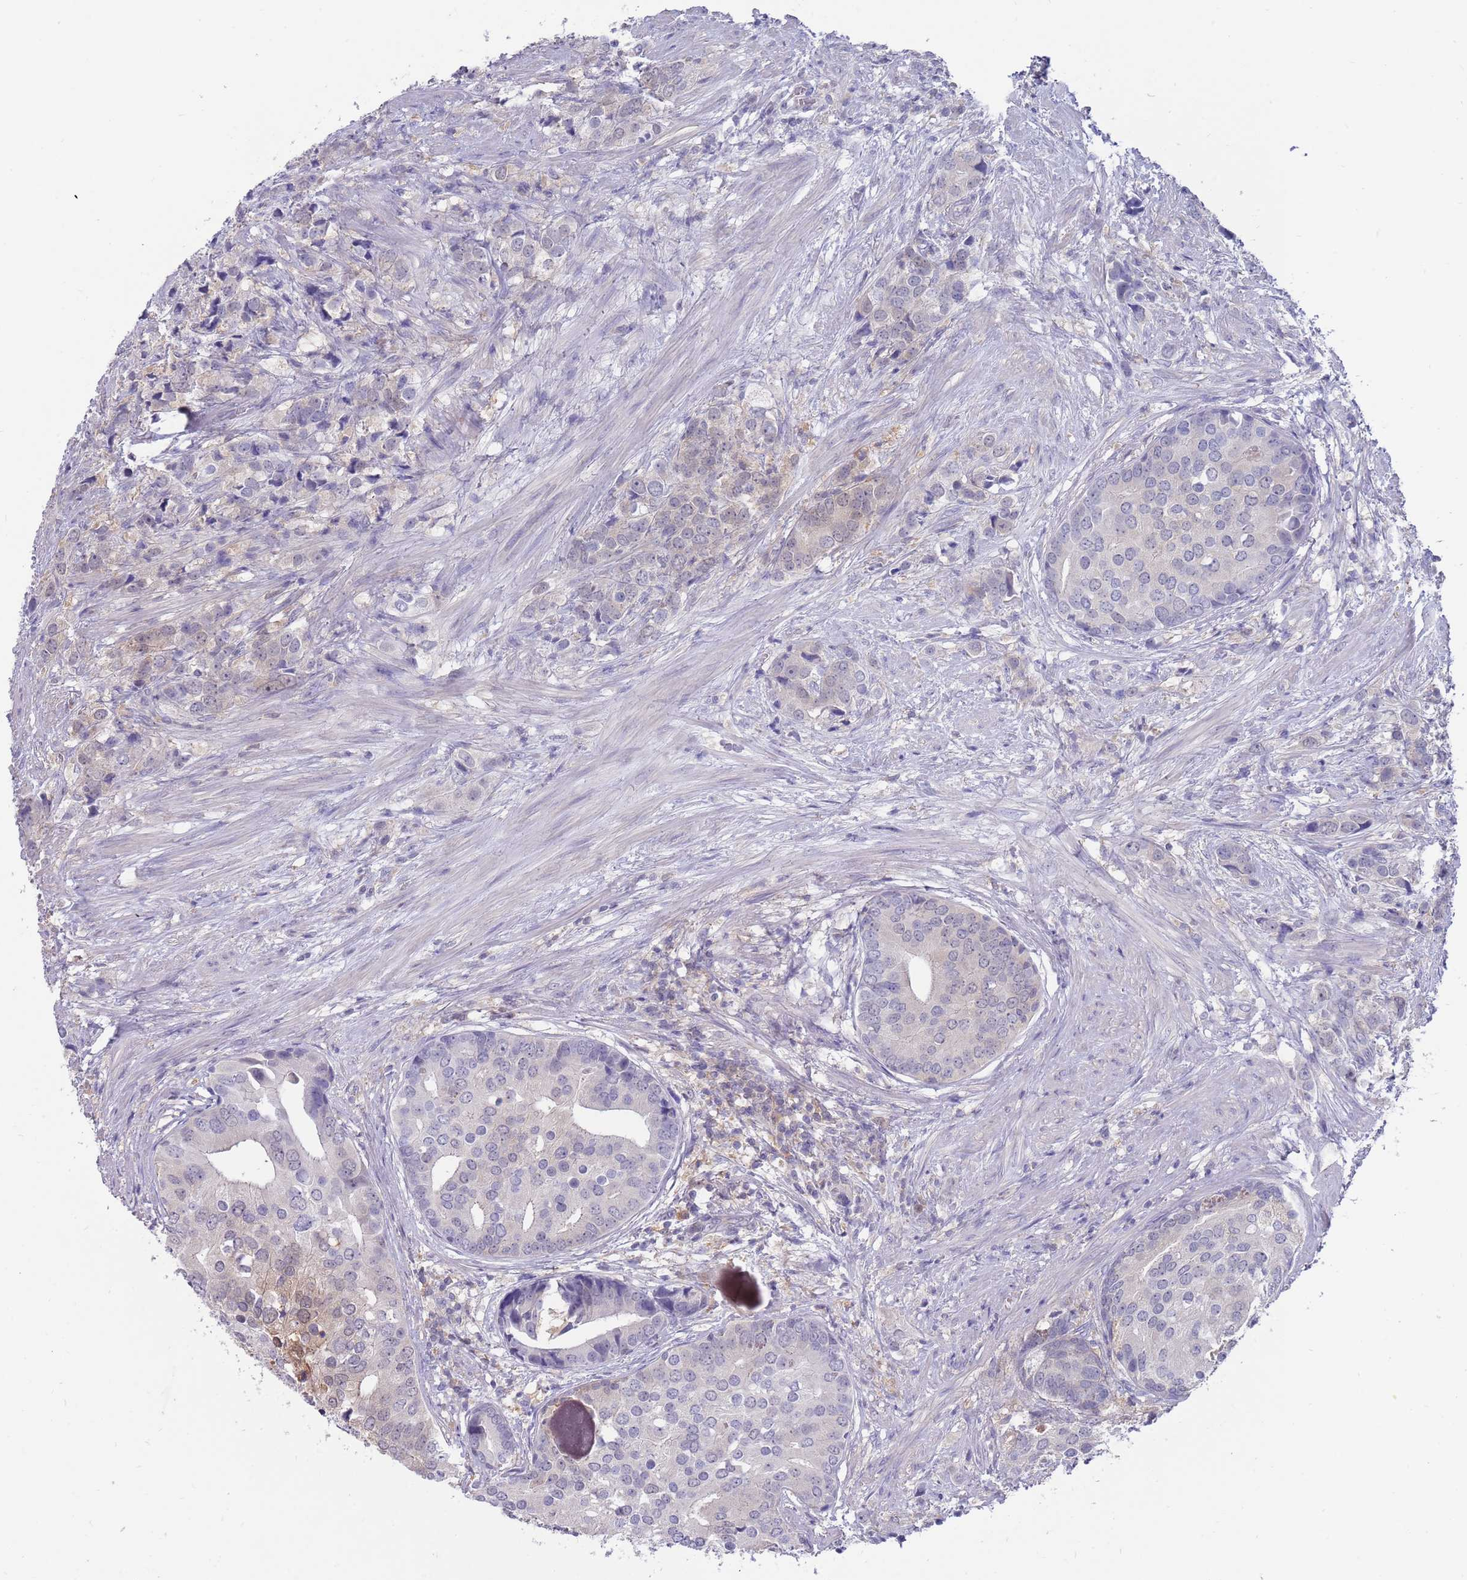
{"staining": {"intensity": "weak", "quantity": "<25%", "location": "cytoplasmic/membranous"}, "tissue": "prostate cancer", "cell_type": "Tumor cells", "image_type": "cancer", "snomed": [{"axis": "morphology", "description": "Adenocarcinoma, High grade"}, {"axis": "topography", "description": "Prostate"}], "caption": "DAB (3,3'-diaminobenzidine) immunohistochemical staining of human prostate cancer (adenocarcinoma (high-grade)) exhibits no significant expression in tumor cells.", "gene": "AP5S1", "patient": {"sex": "male", "age": 62}}